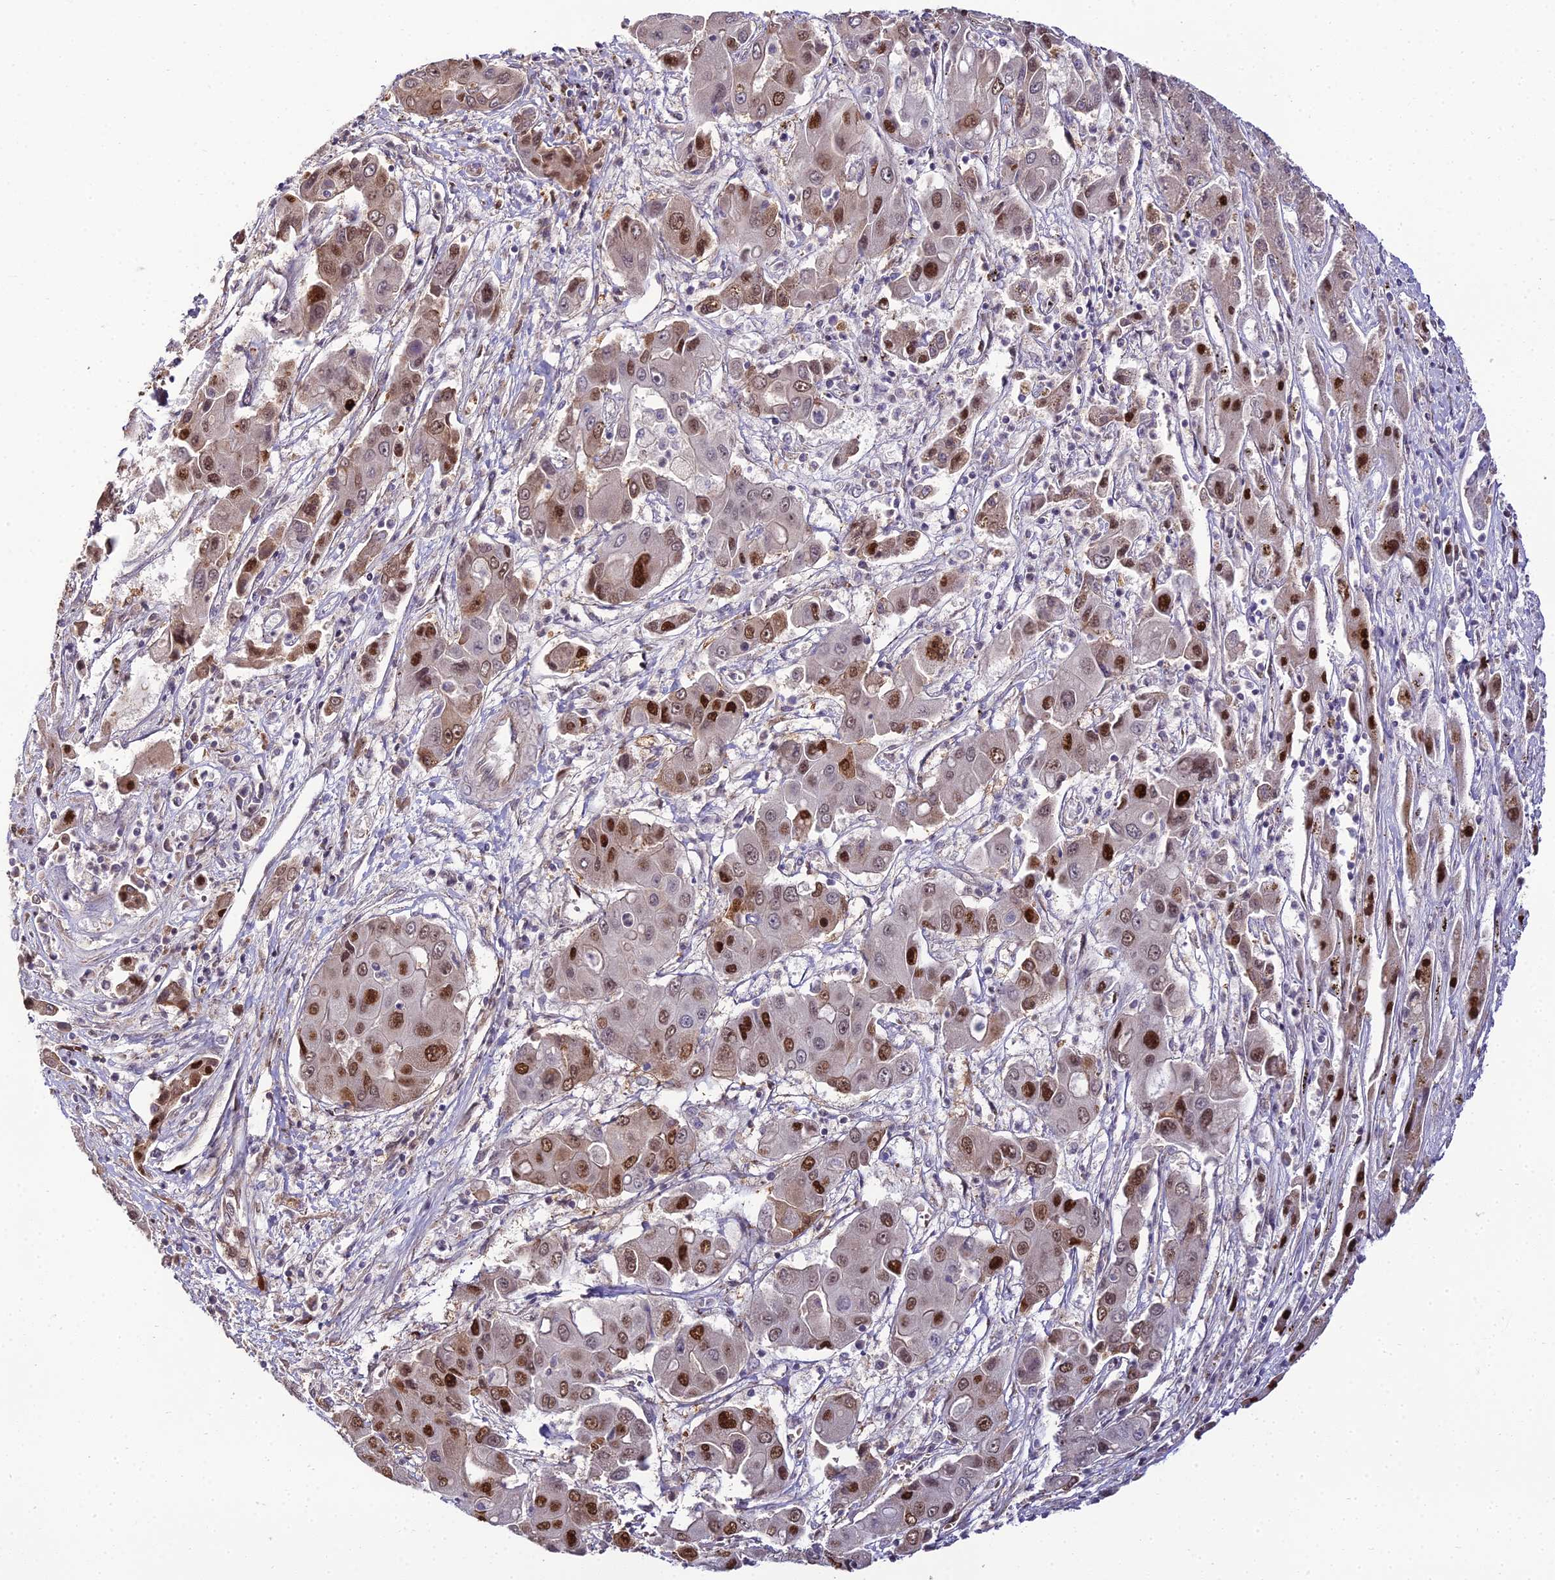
{"staining": {"intensity": "strong", "quantity": ">75%", "location": "nuclear"}, "tissue": "liver cancer", "cell_type": "Tumor cells", "image_type": "cancer", "snomed": [{"axis": "morphology", "description": "Cholangiocarcinoma"}, {"axis": "topography", "description": "Liver"}], "caption": "Human cholangiocarcinoma (liver) stained for a protein (brown) displays strong nuclear positive positivity in about >75% of tumor cells.", "gene": "ZNF707", "patient": {"sex": "male", "age": 67}}